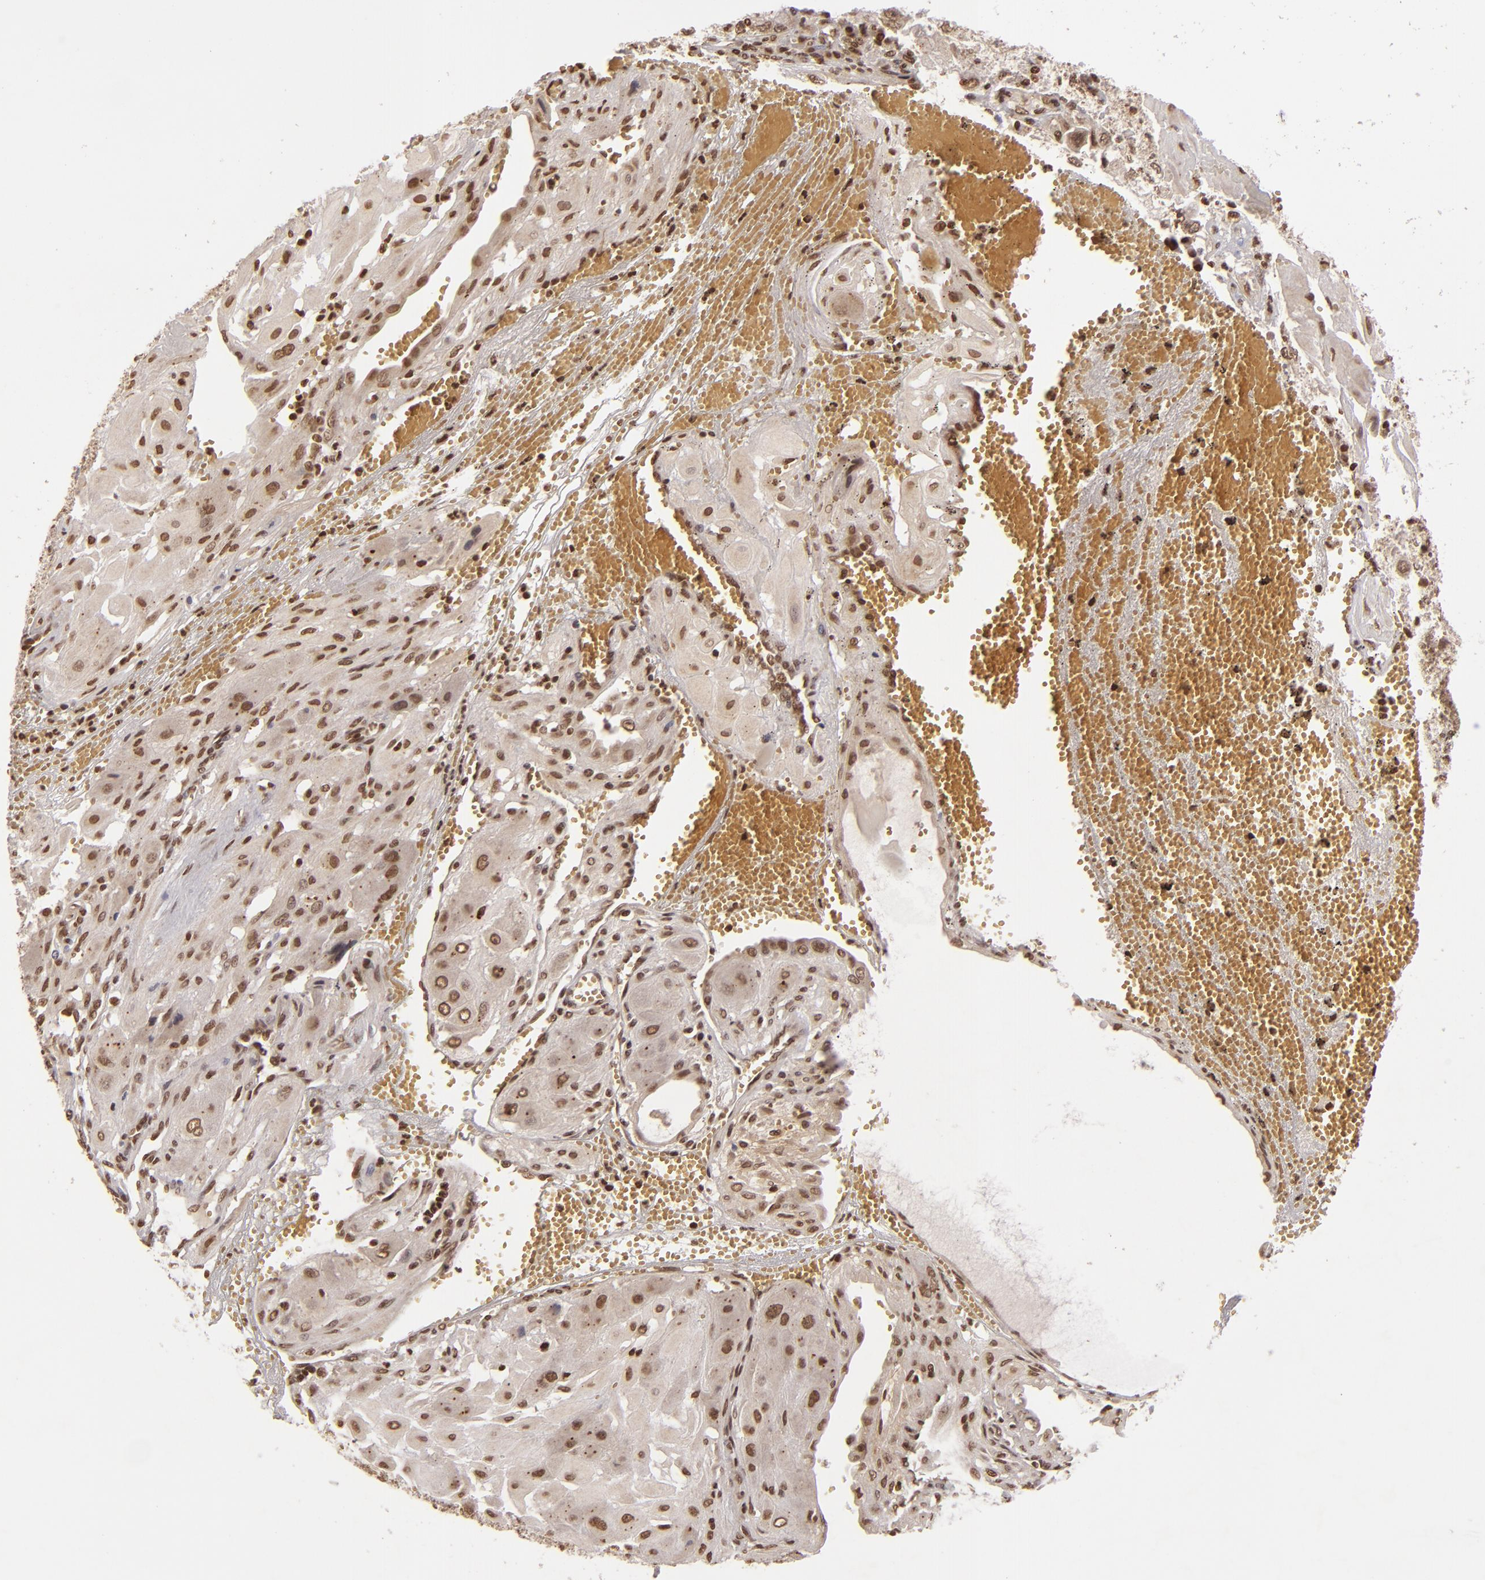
{"staining": {"intensity": "moderate", "quantity": ">75%", "location": "nuclear"}, "tissue": "cervical cancer", "cell_type": "Tumor cells", "image_type": "cancer", "snomed": [{"axis": "morphology", "description": "Squamous cell carcinoma, NOS"}, {"axis": "topography", "description": "Cervix"}], "caption": "Immunohistochemistry (DAB) staining of cervical cancer (squamous cell carcinoma) exhibits moderate nuclear protein staining in about >75% of tumor cells.", "gene": "CUL3", "patient": {"sex": "female", "age": 34}}